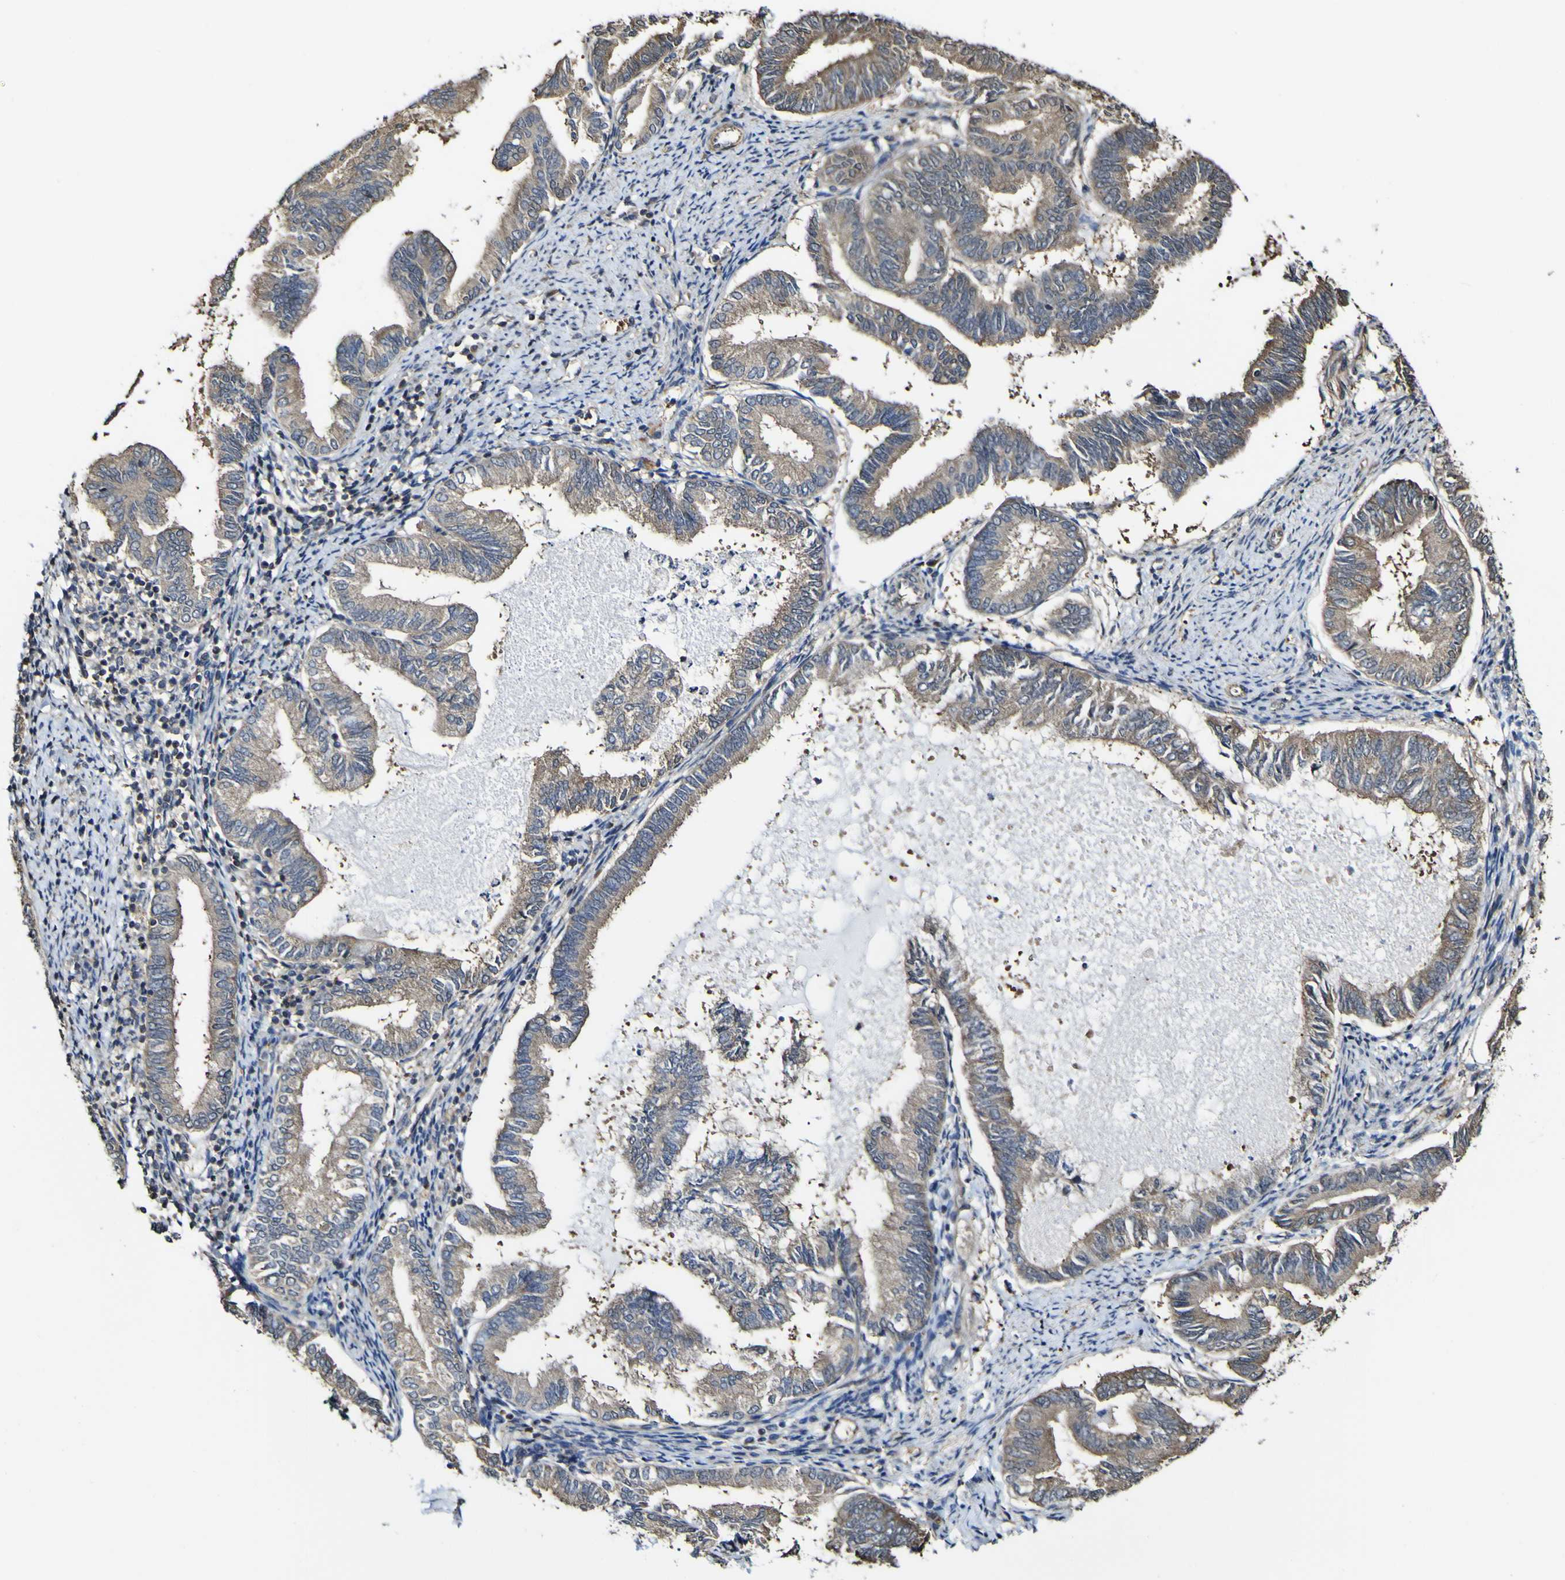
{"staining": {"intensity": "moderate", "quantity": ">75%", "location": "cytoplasmic/membranous"}, "tissue": "endometrial cancer", "cell_type": "Tumor cells", "image_type": "cancer", "snomed": [{"axis": "morphology", "description": "Adenocarcinoma, NOS"}, {"axis": "topography", "description": "Endometrium"}], "caption": "Endometrial cancer (adenocarcinoma) was stained to show a protein in brown. There is medium levels of moderate cytoplasmic/membranous expression in approximately >75% of tumor cells.", "gene": "PTPRR", "patient": {"sex": "female", "age": 86}}